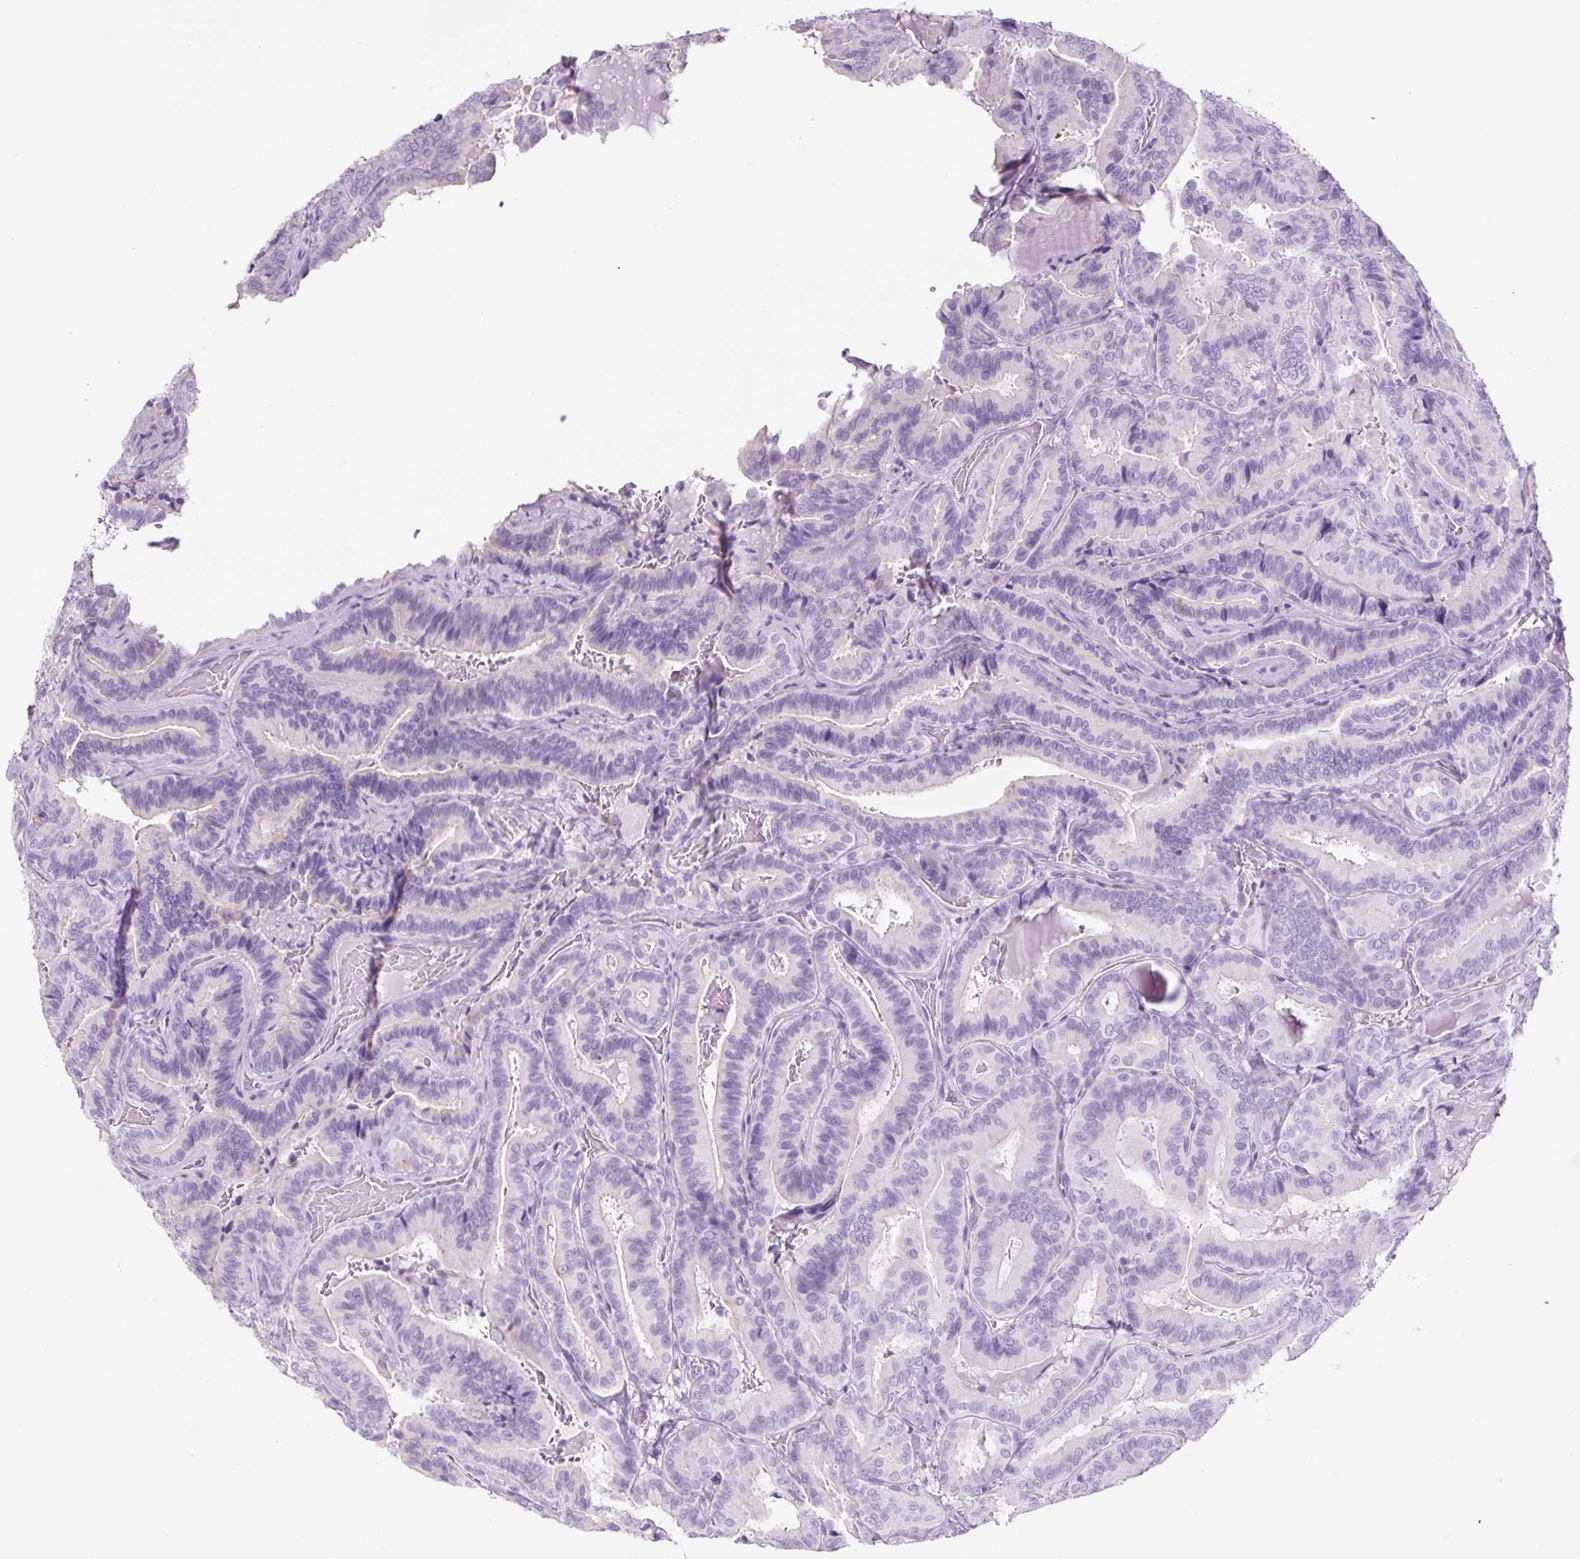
{"staining": {"intensity": "negative", "quantity": "none", "location": "none"}, "tissue": "thyroid cancer", "cell_type": "Tumor cells", "image_type": "cancer", "snomed": [{"axis": "morphology", "description": "Papillary adenocarcinoma, NOS"}, {"axis": "topography", "description": "Thyroid gland"}], "caption": "The photomicrograph shows no significant expression in tumor cells of thyroid cancer. The staining is performed using DAB (3,3'-diaminobenzidine) brown chromogen with nuclei counter-stained in using hematoxylin.", "gene": "TFF2", "patient": {"sex": "male", "age": 61}}